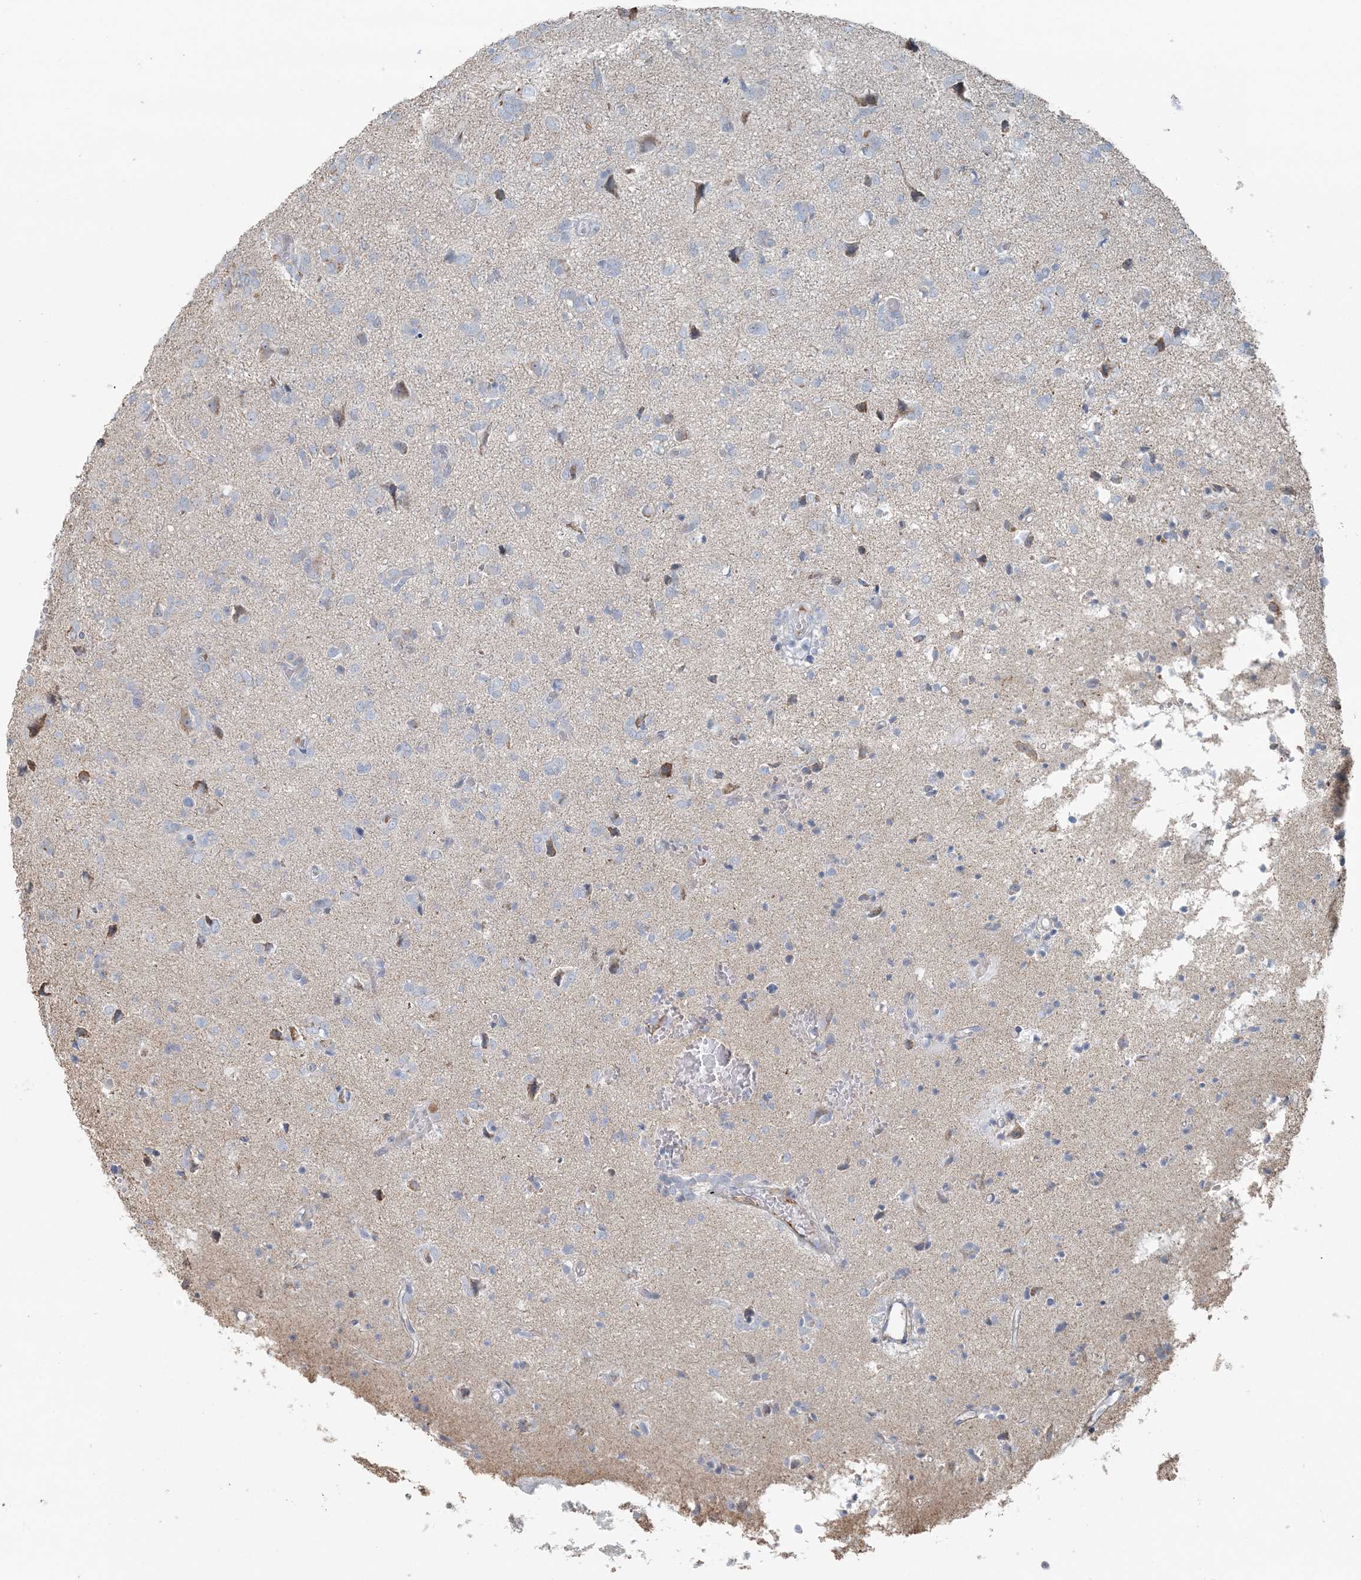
{"staining": {"intensity": "negative", "quantity": "none", "location": "none"}, "tissue": "glioma", "cell_type": "Tumor cells", "image_type": "cancer", "snomed": [{"axis": "morphology", "description": "Glioma, malignant, High grade"}, {"axis": "topography", "description": "Brain"}], "caption": "Malignant glioma (high-grade) was stained to show a protein in brown. There is no significant positivity in tumor cells. (Immunohistochemistry (ihc), brightfield microscopy, high magnification).", "gene": "SLC22A16", "patient": {"sex": "female", "age": 59}}